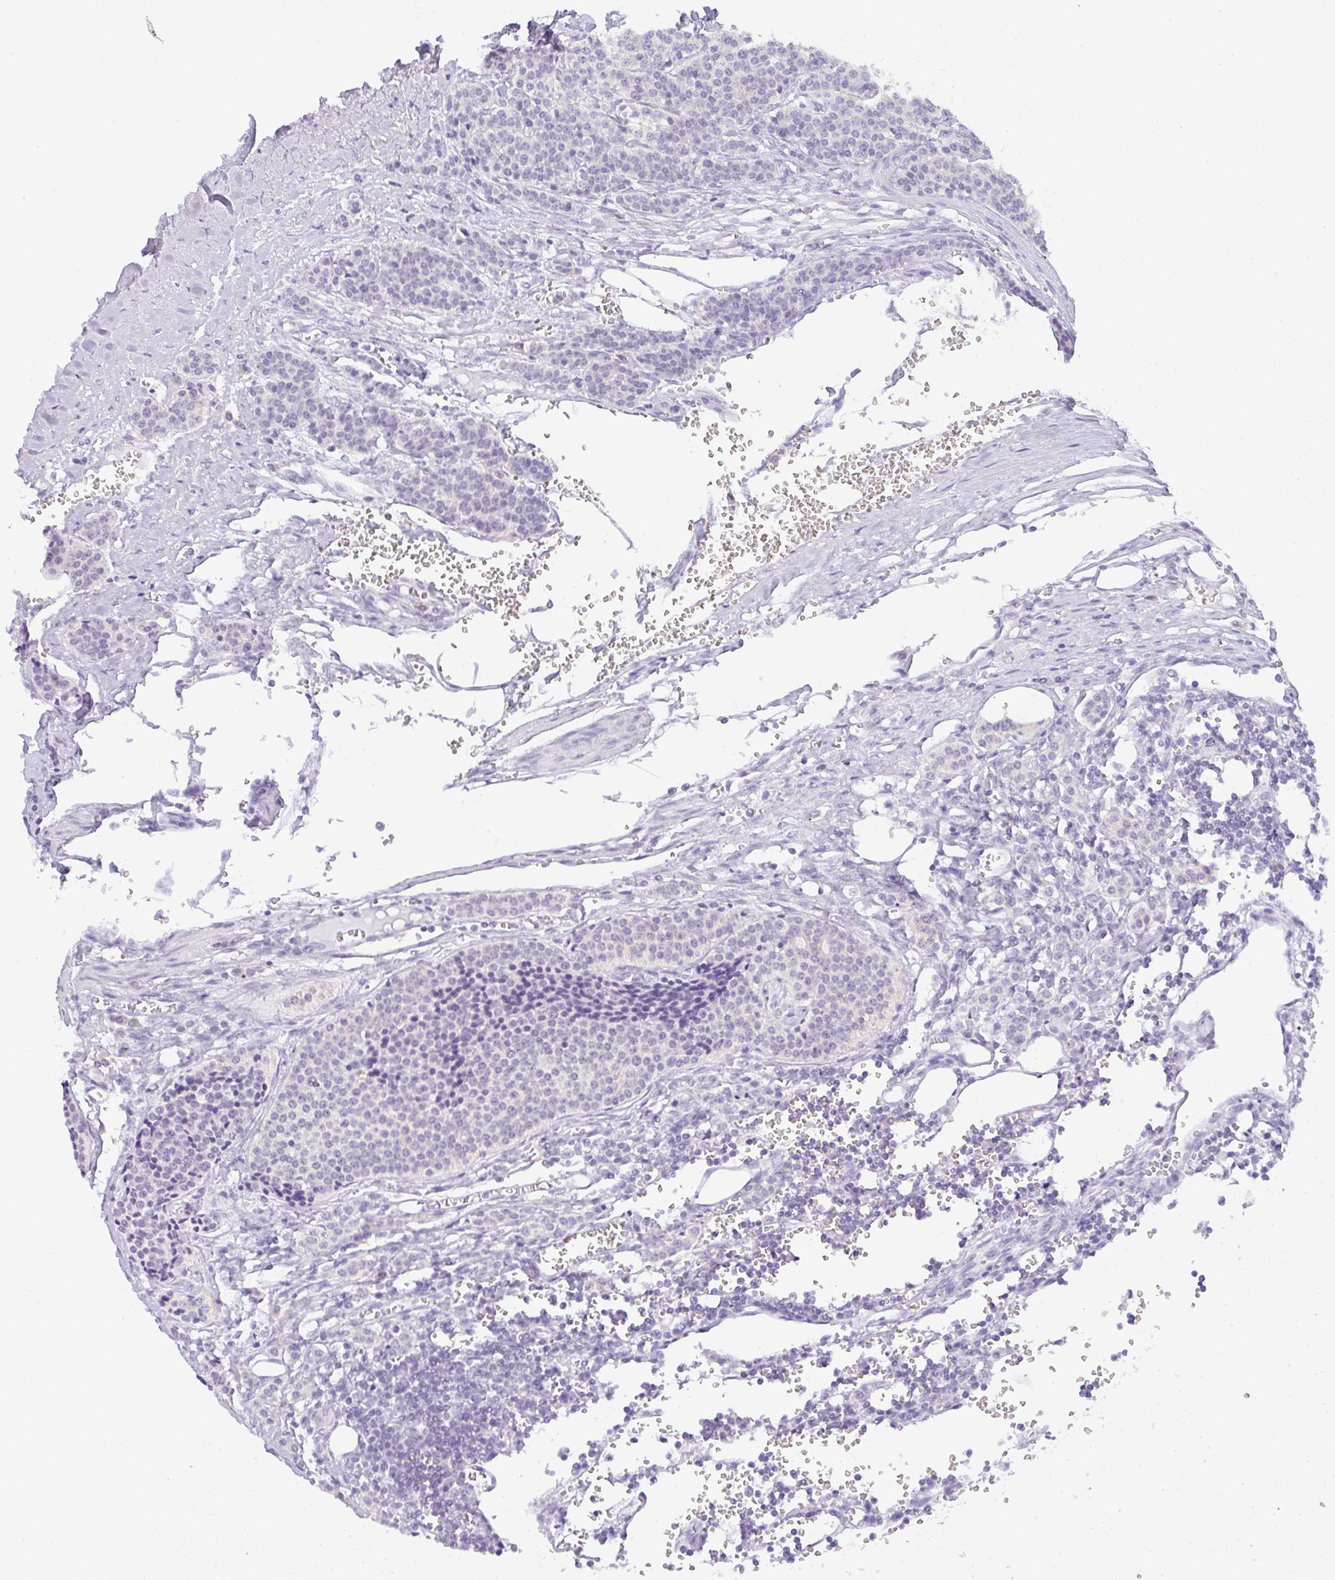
{"staining": {"intensity": "negative", "quantity": "none", "location": "none"}, "tissue": "carcinoid", "cell_type": "Tumor cells", "image_type": "cancer", "snomed": [{"axis": "morphology", "description": "Carcinoid, malignant, NOS"}, {"axis": "topography", "description": "Small intestine"}], "caption": "A histopathology image of carcinoid (malignant) stained for a protein exhibits no brown staining in tumor cells.", "gene": "LPAR4", "patient": {"sex": "male", "age": 63}}